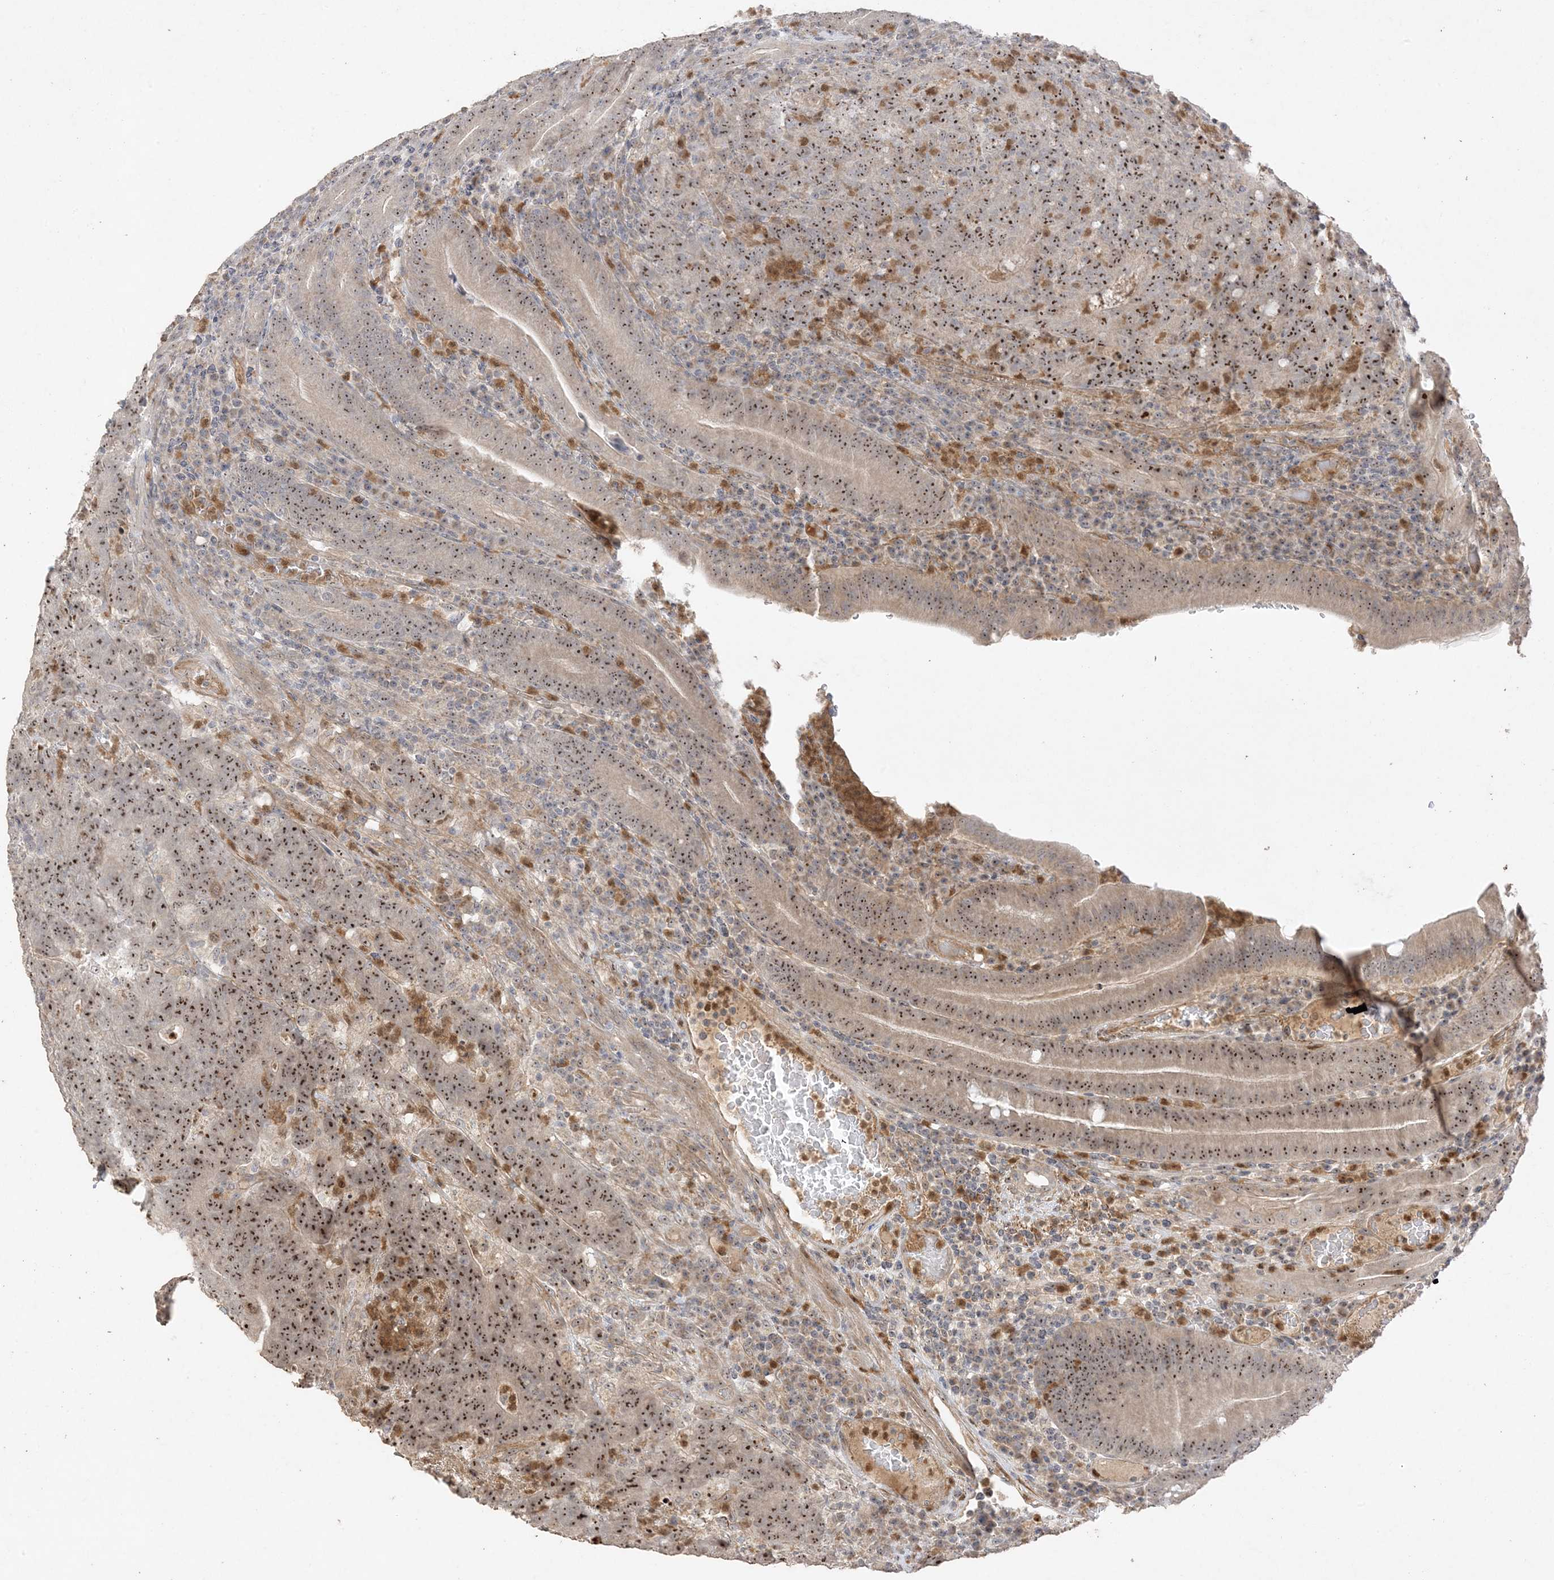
{"staining": {"intensity": "strong", "quantity": ">75%", "location": "nuclear"}, "tissue": "colorectal cancer", "cell_type": "Tumor cells", "image_type": "cancer", "snomed": [{"axis": "morphology", "description": "Normal tissue, NOS"}, {"axis": "morphology", "description": "Adenocarcinoma, NOS"}, {"axis": "topography", "description": "Colon"}], "caption": "Strong nuclear protein staining is present in approximately >75% of tumor cells in colorectal cancer (adenocarcinoma).", "gene": "DDX18", "patient": {"sex": "female", "age": 75}}